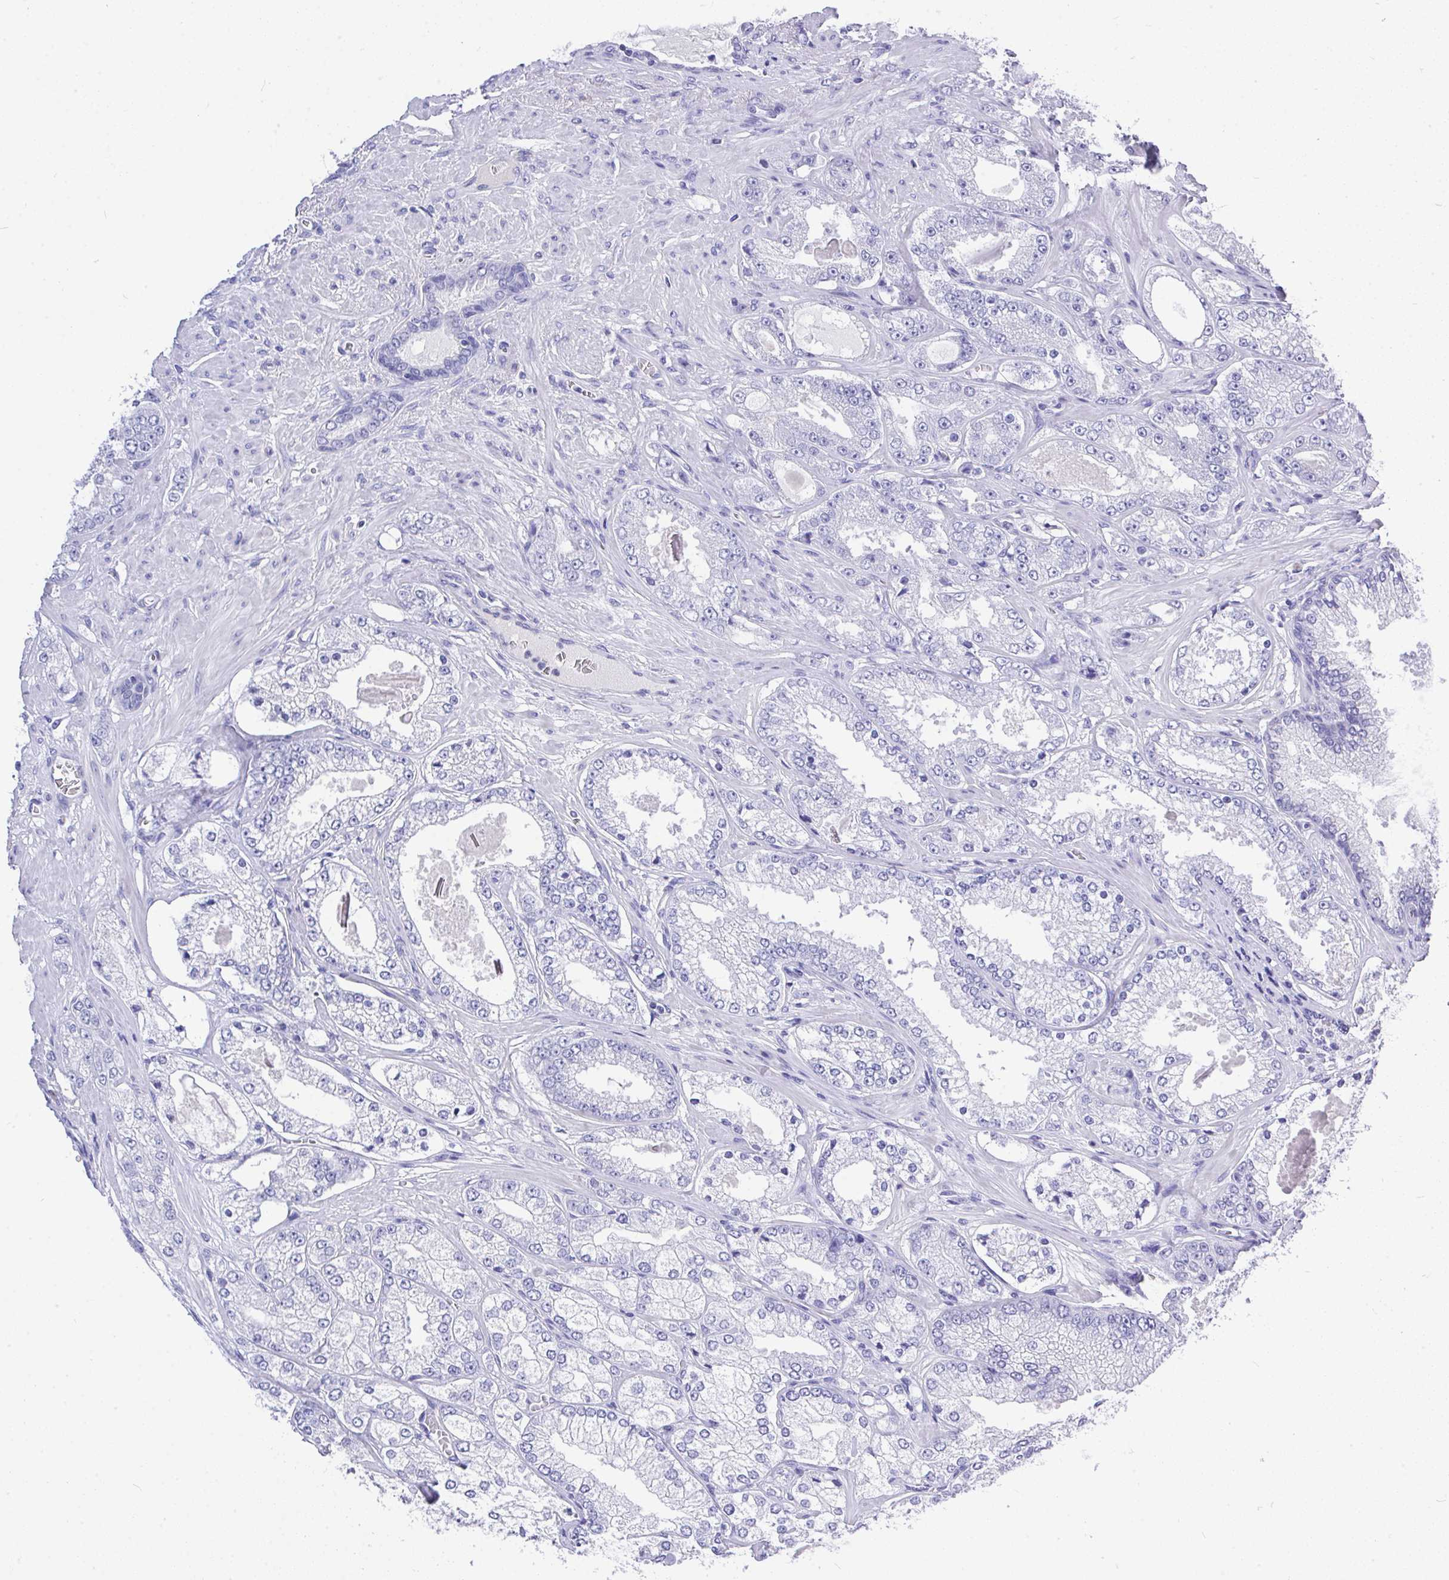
{"staining": {"intensity": "negative", "quantity": "none", "location": "none"}, "tissue": "prostate cancer", "cell_type": "Tumor cells", "image_type": "cancer", "snomed": [{"axis": "morphology", "description": "Normal tissue, NOS"}, {"axis": "morphology", "description": "Adenocarcinoma, High grade"}, {"axis": "topography", "description": "Prostate"}, {"axis": "topography", "description": "Peripheral nerve tissue"}], "caption": "An immunohistochemistry micrograph of prostate adenocarcinoma (high-grade) is shown. There is no staining in tumor cells of prostate adenocarcinoma (high-grade).", "gene": "MS4A12", "patient": {"sex": "male", "age": 68}}